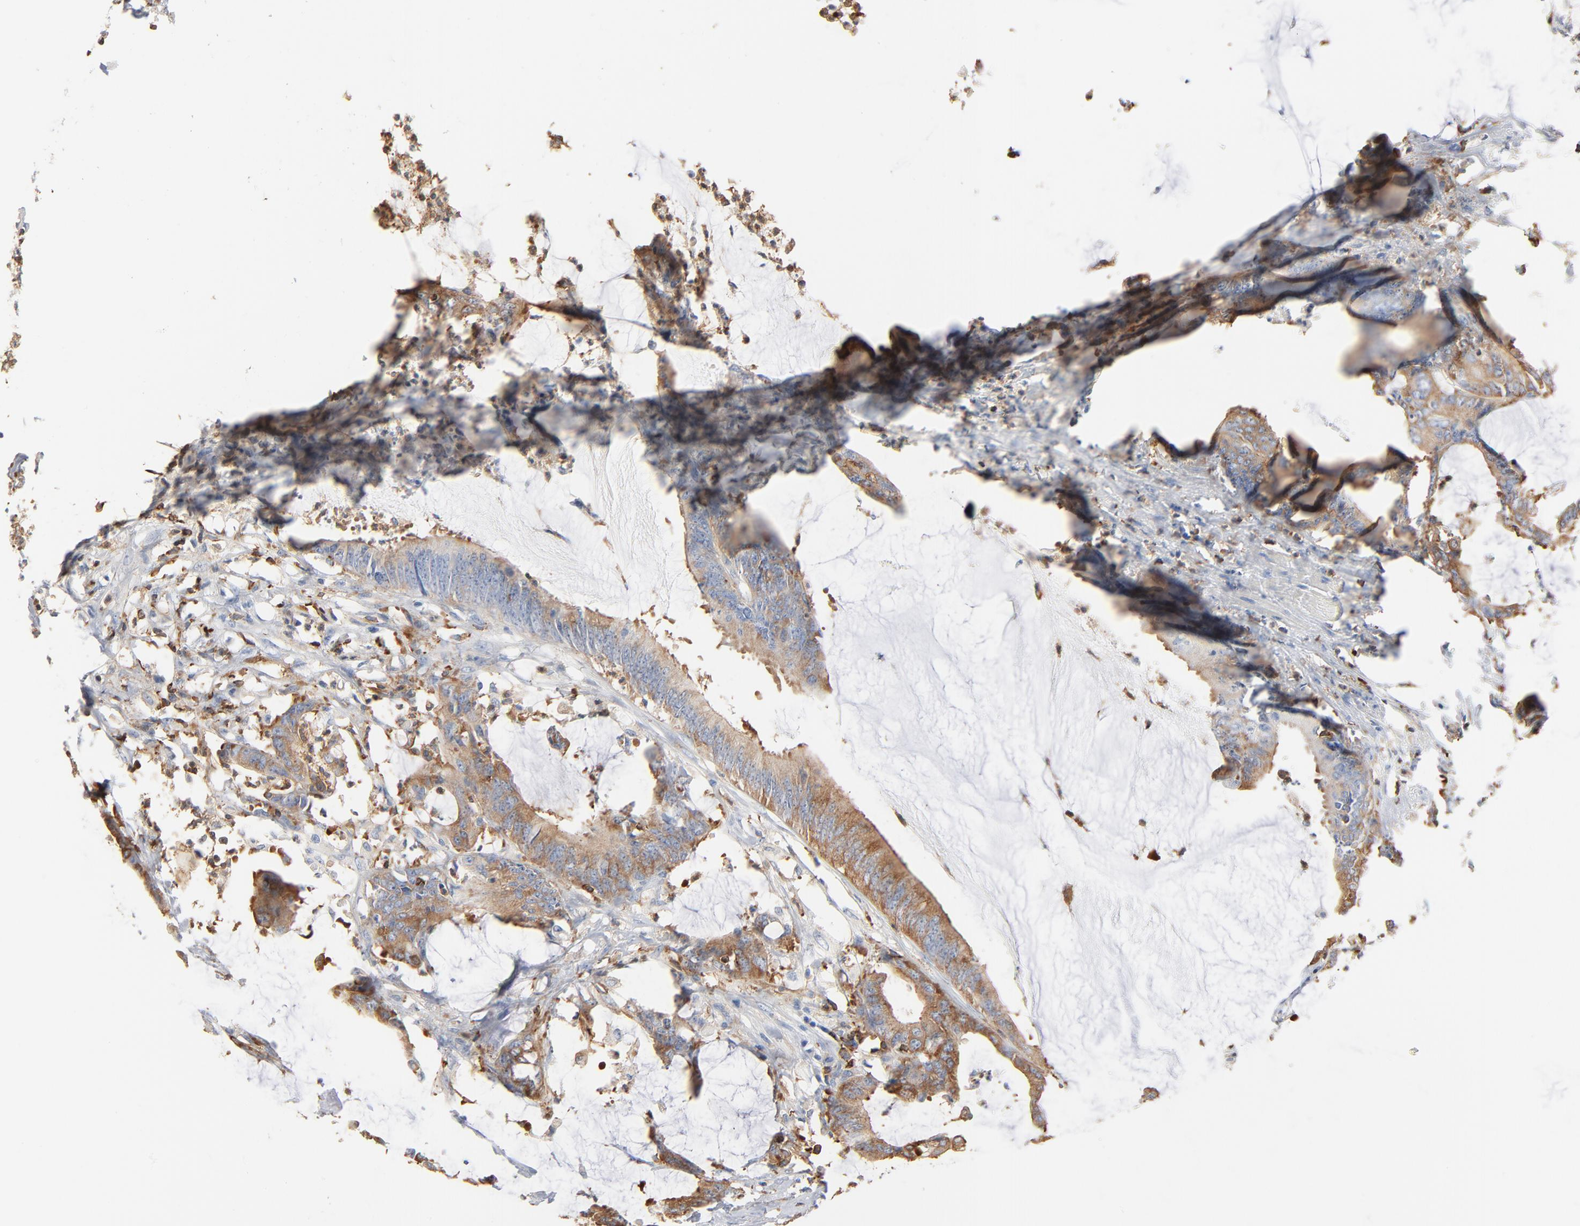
{"staining": {"intensity": "weak", "quantity": "25%-75%", "location": "cytoplasmic/membranous"}, "tissue": "colorectal cancer", "cell_type": "Tumor cells", "image_type": "cancer", "snomed": [{"axis": "morphology", "description": "Adenocarcinoma, NOS"}, {"axis": "topography", "description": "Rectum"}], "caption": "Colorectal adenocarcinoma stained for a protein exhibits weak cytoplasmic/membranous positivity in tumor cells. (Brightfield microscopy of DAB IHC at high magnification).", "gene": "SH3KBP1", "patient": {"sex": "female", "age": 66}}